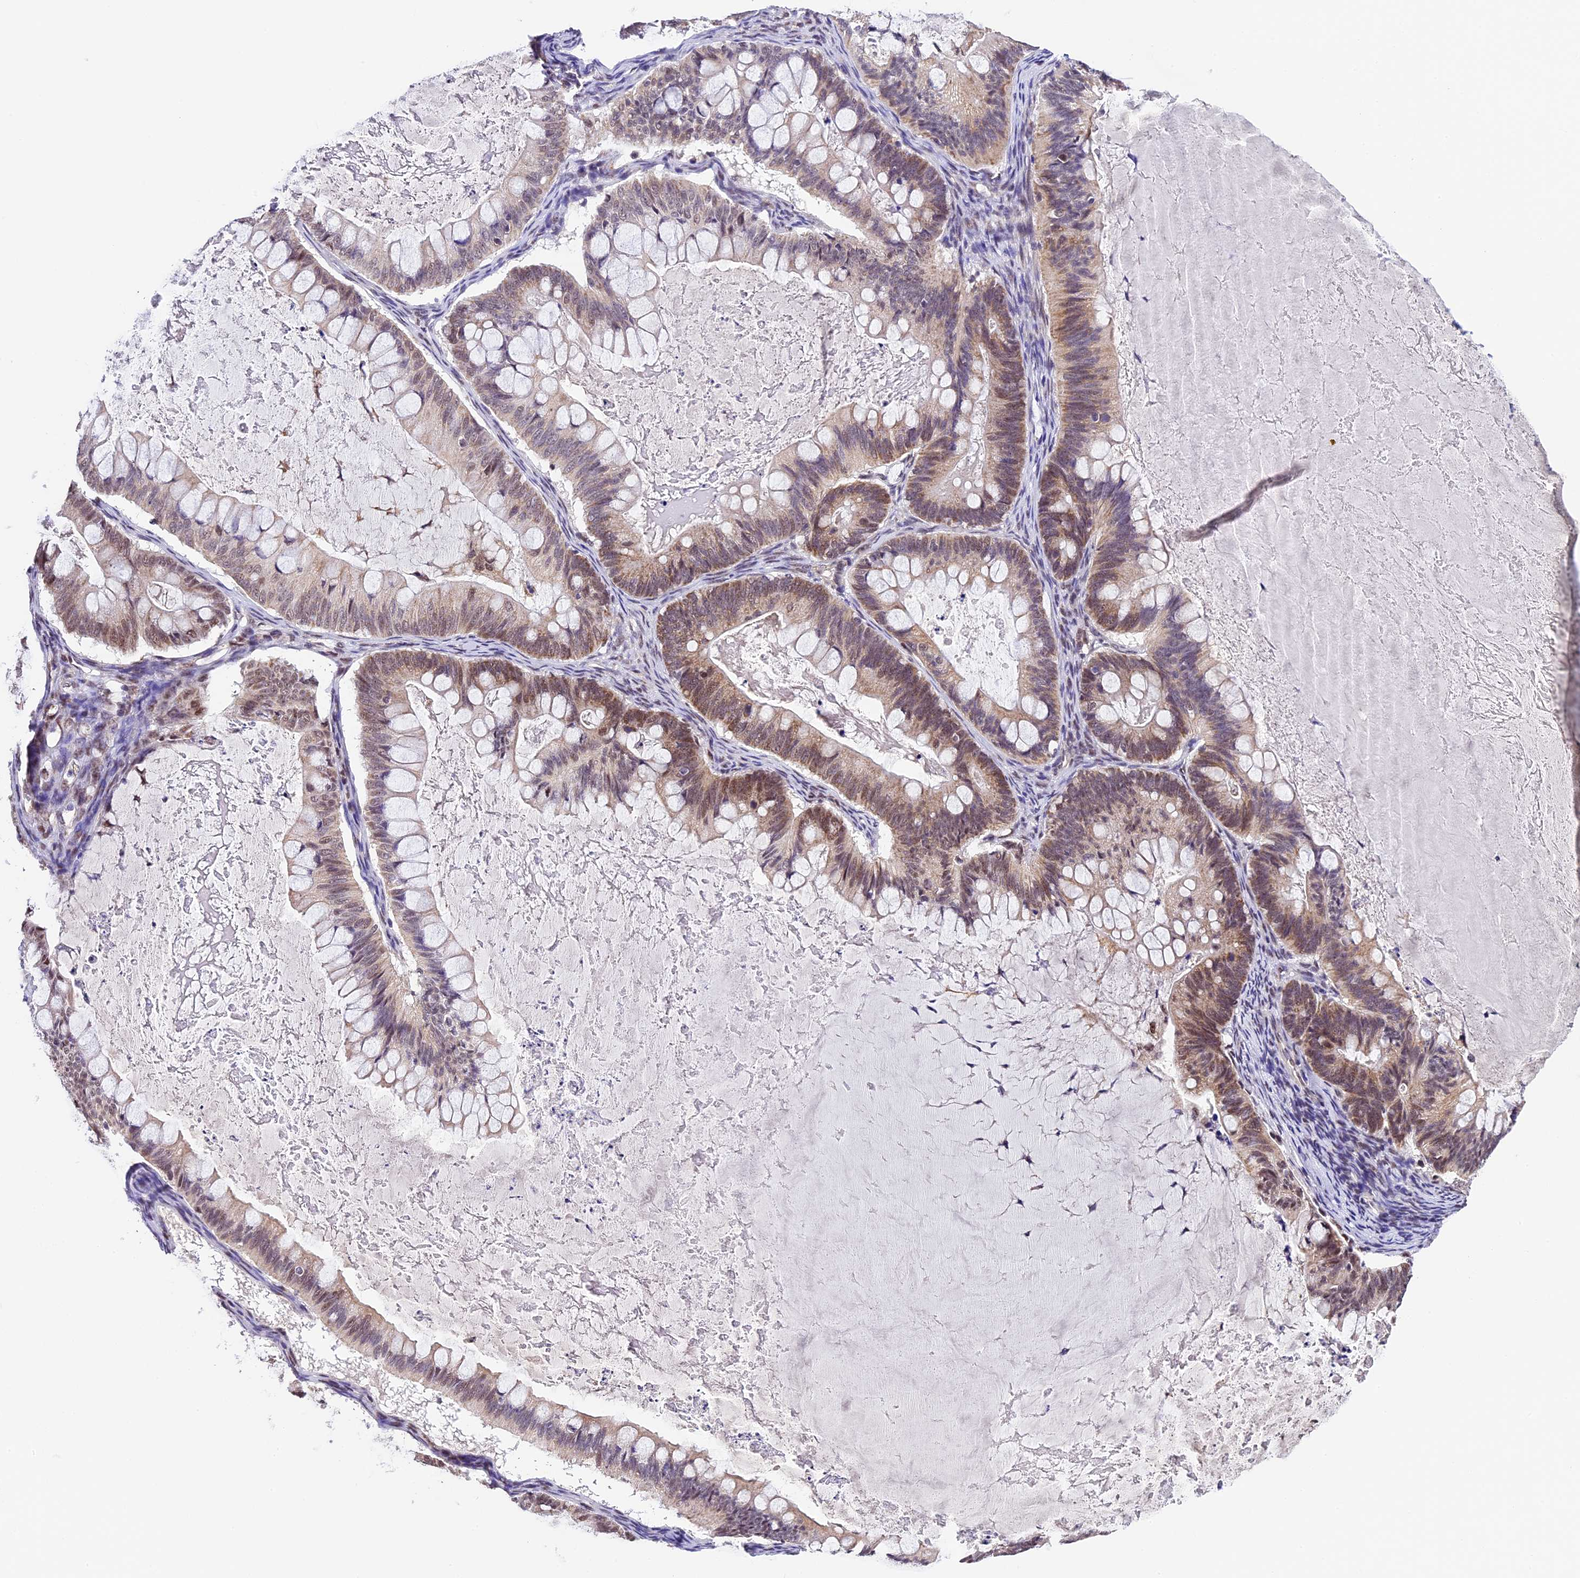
{"staining": {"intensity": "moderate", "quantity": "25%-75%", "location": "cytoplasmic/membranous,nuclear"}, "tissue": "ovarian cancer", "cell_type": "Tumor cells", "image_type": "cancer", "snomed": [{"axis": "morphology", "description": "Cystadenocarcinoma, mucinous, NOS"}, {"axis": "topography", "description": "Ovary"}], "caption": "Mucinous cystadenocarcinoma (ovarian) stained with a protein marker demonstrates moderate staining in tumor cells.", "gene": "CARS2", "patient": {"sex": "female", "age": 61}}